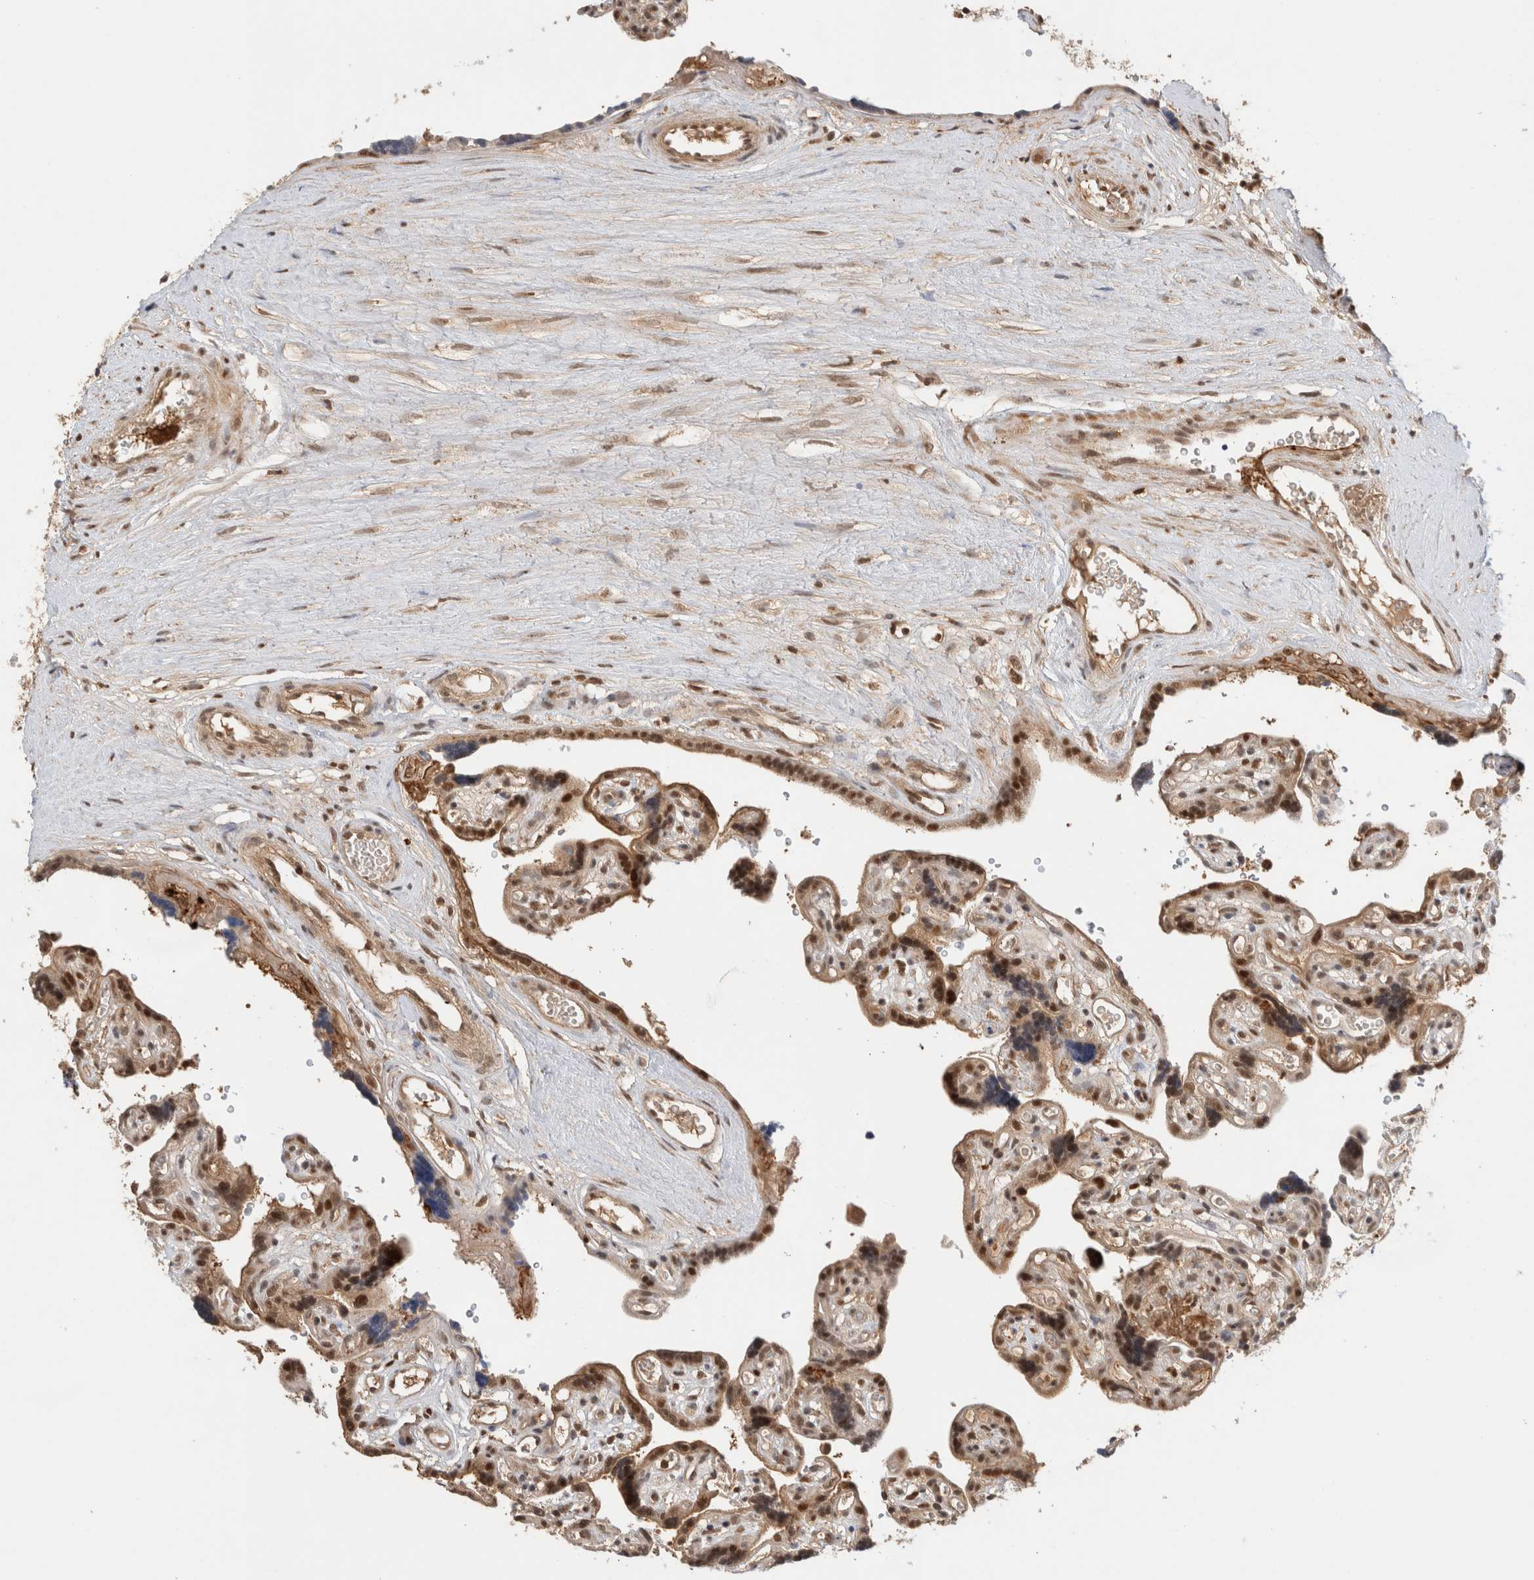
{"staining": {"intensity": "strong", "quantity": ">75%", "location": "cytoplasmic/membranous,nuclear"}, "tissue": "placenta", "cell_type": "Decidual cells", "image_type": "normal", "snomed": [{"axis": "morphology", "description": "Normal tissue, NOS"}, {"axis": "topography", "description": "Placenta"}], "caption": "High-magnification brightfield microscopy of benign placenta stained with DAB (3,3'-diaminobenzidine) (brown) and counterstained with hematoxylin (blue). decidual cells exhibit strong cytoplasmic/membranous,nuclear positivity is present in about>75% of cells.", "gene": "SNRNP40", "patient": {"sex": "female", "age": 30}}